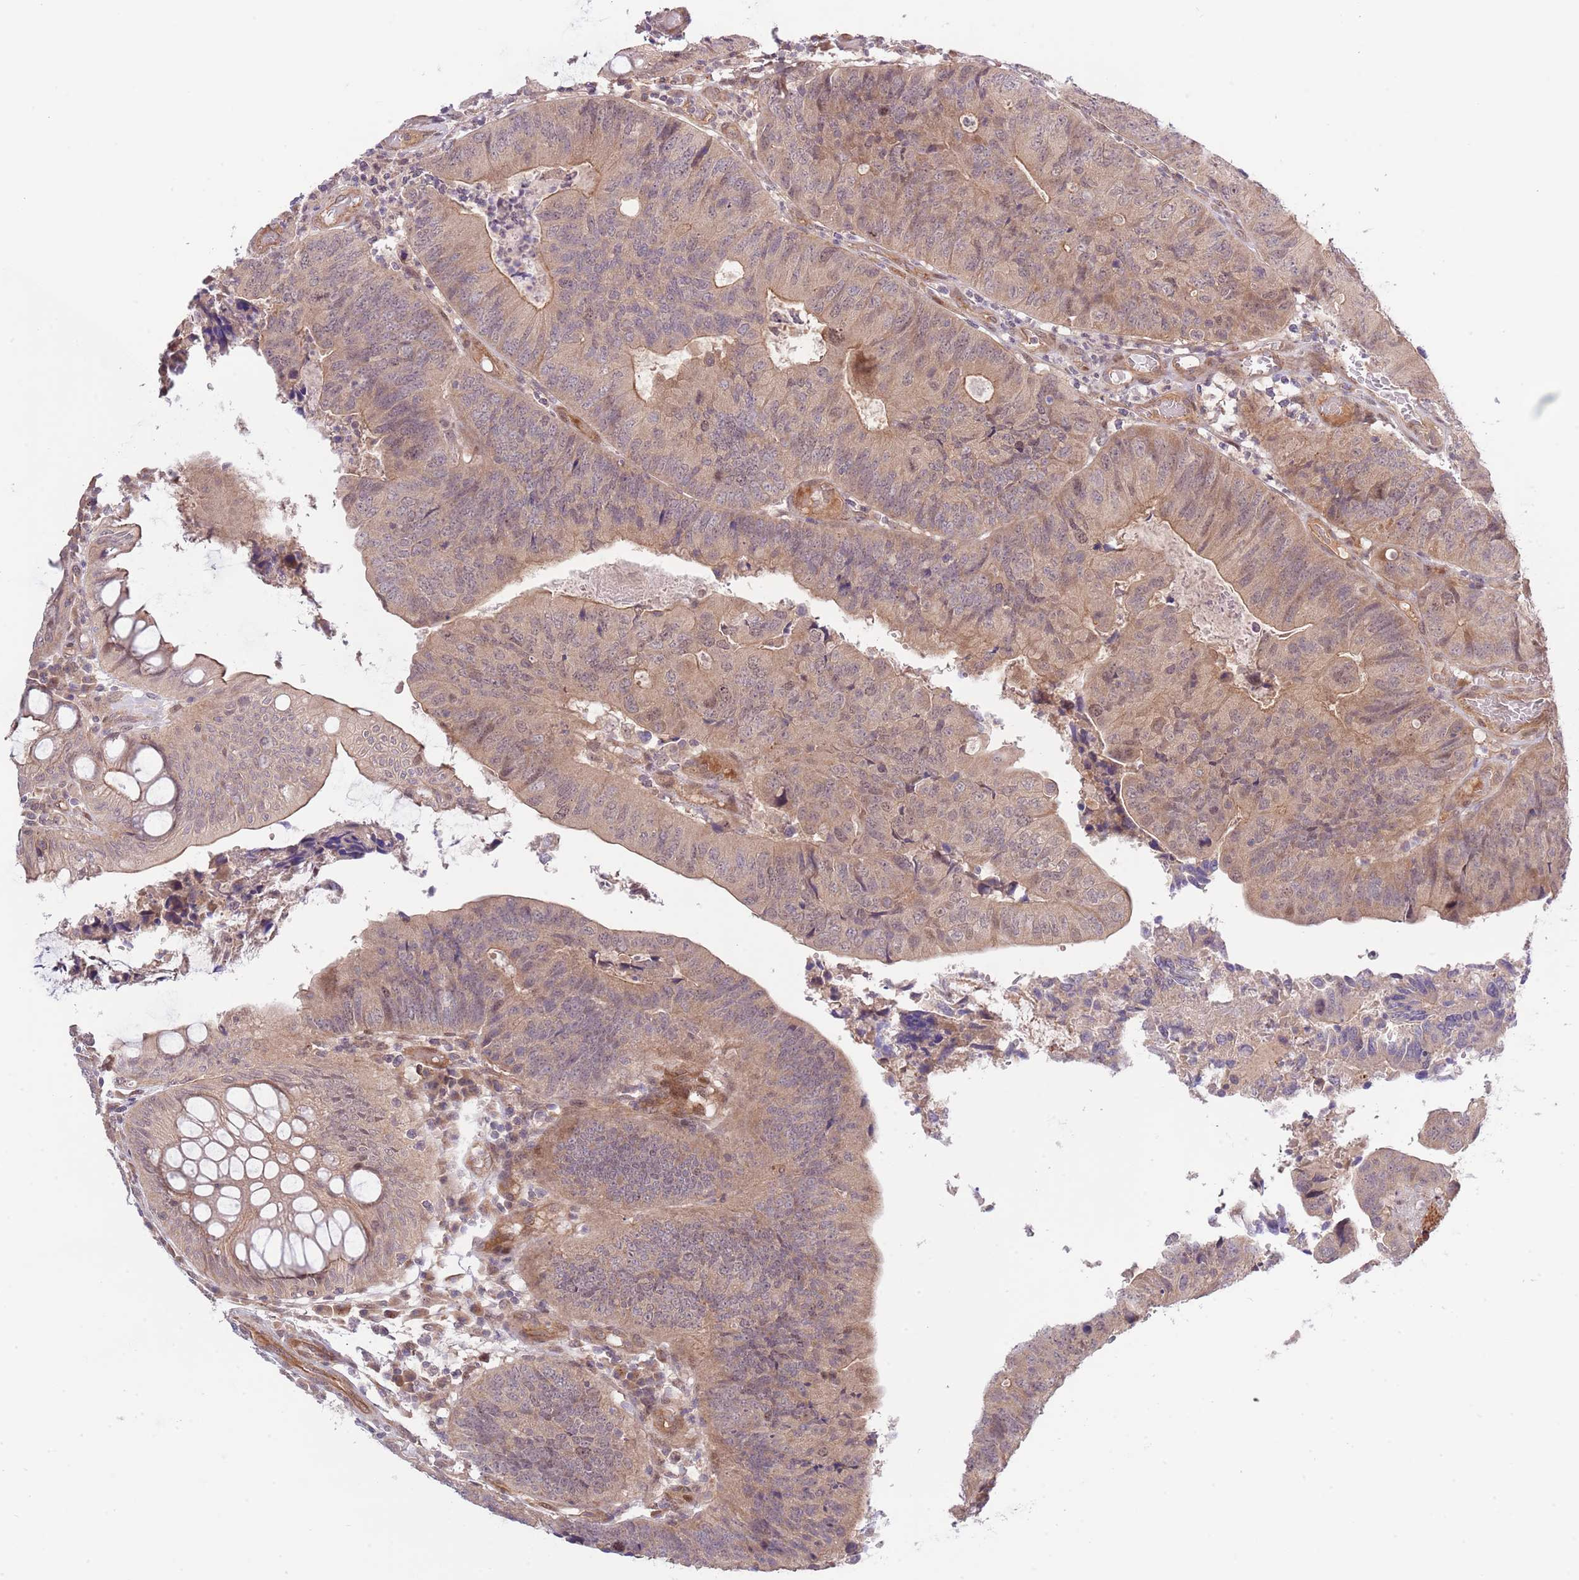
{"staining": {"intensity": "weak", "quantity": "25%-75%", "location": "cytoplasmic/membranous"}, "tissue": "colorectal cancer", "cell_type": "Tumor cells", "image_type": "cancer", "snomed": [{"axis": "morphology", "description": "Adenocarcinoma, NOS"}, {"axis": "topography", "description": "Colon"}], "caption": "Adenocarcinoma (colorectal) tissue demonstrates weak cytoplasmic/membranous expression in approximately 25%-75% of tumor cells", "gene": "PRR16", "patient": {"sex": "female", "age": 67}}